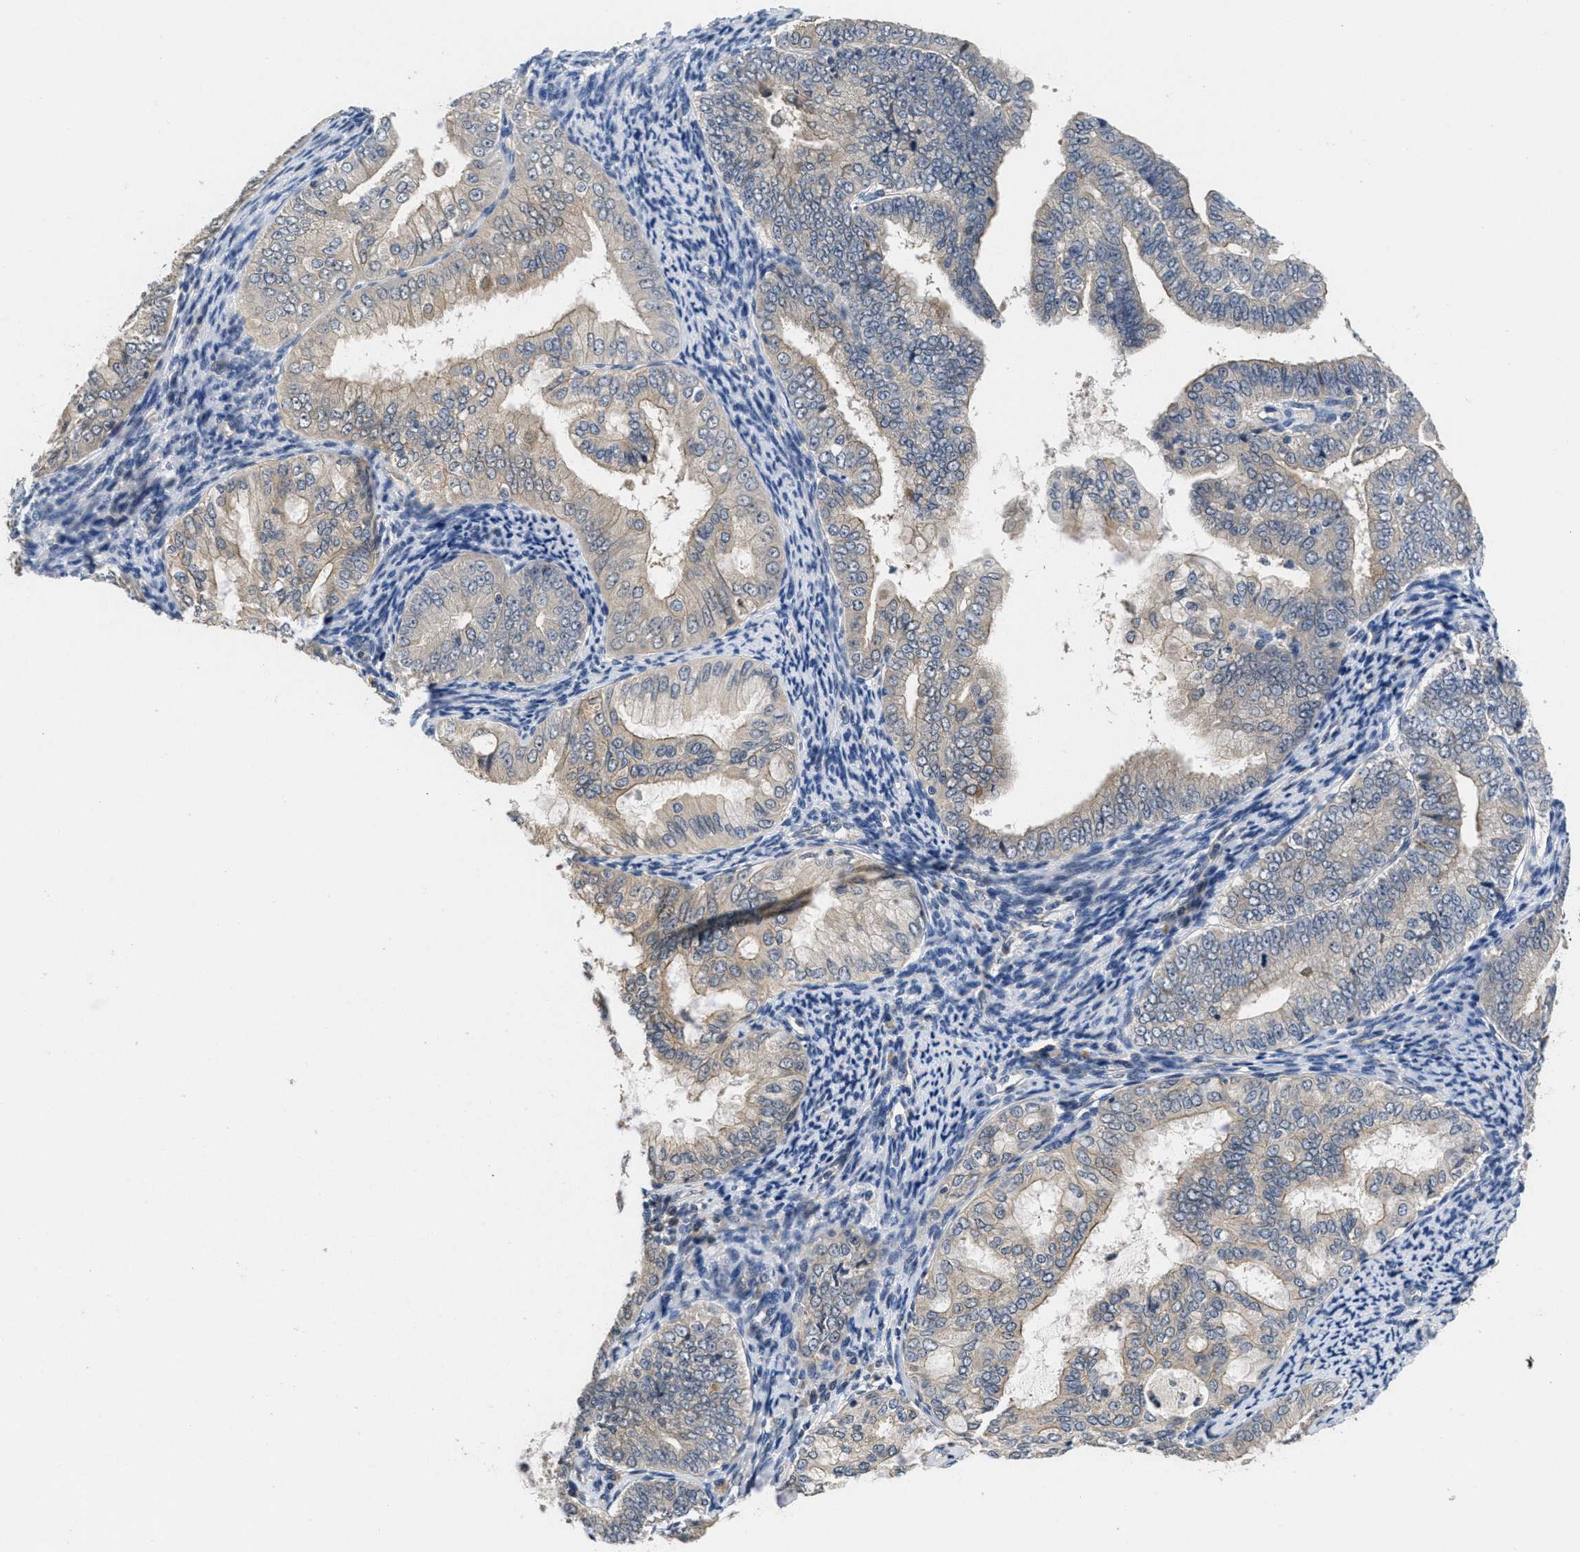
{"staining": {"intensity": "weak", "quantity": ">75%", "location": "cytoplasmic/membranous"}, "tissue": "endometrial cancer", "cell_type": "Tumor cells", "image_type": "cancer", "snomed": [{"axis": "morphology", "description": "Adenocarcinoma, NOS"}, {"axis": "topography", "description": "Endometrium"}], "caption": "IHC of human adenocarcinoma (endometrial) shows low levels of weak cytoplasmic/membranous expression in about >75% of tumor cells. The staining was performed using DAB to visualize the protein expression in brown, while the nuclei were stained in blue with hematoxylin (Magnification: 20x).", "gene": "ANGPT1", "patient": {"sex": "female", "age": 63}}